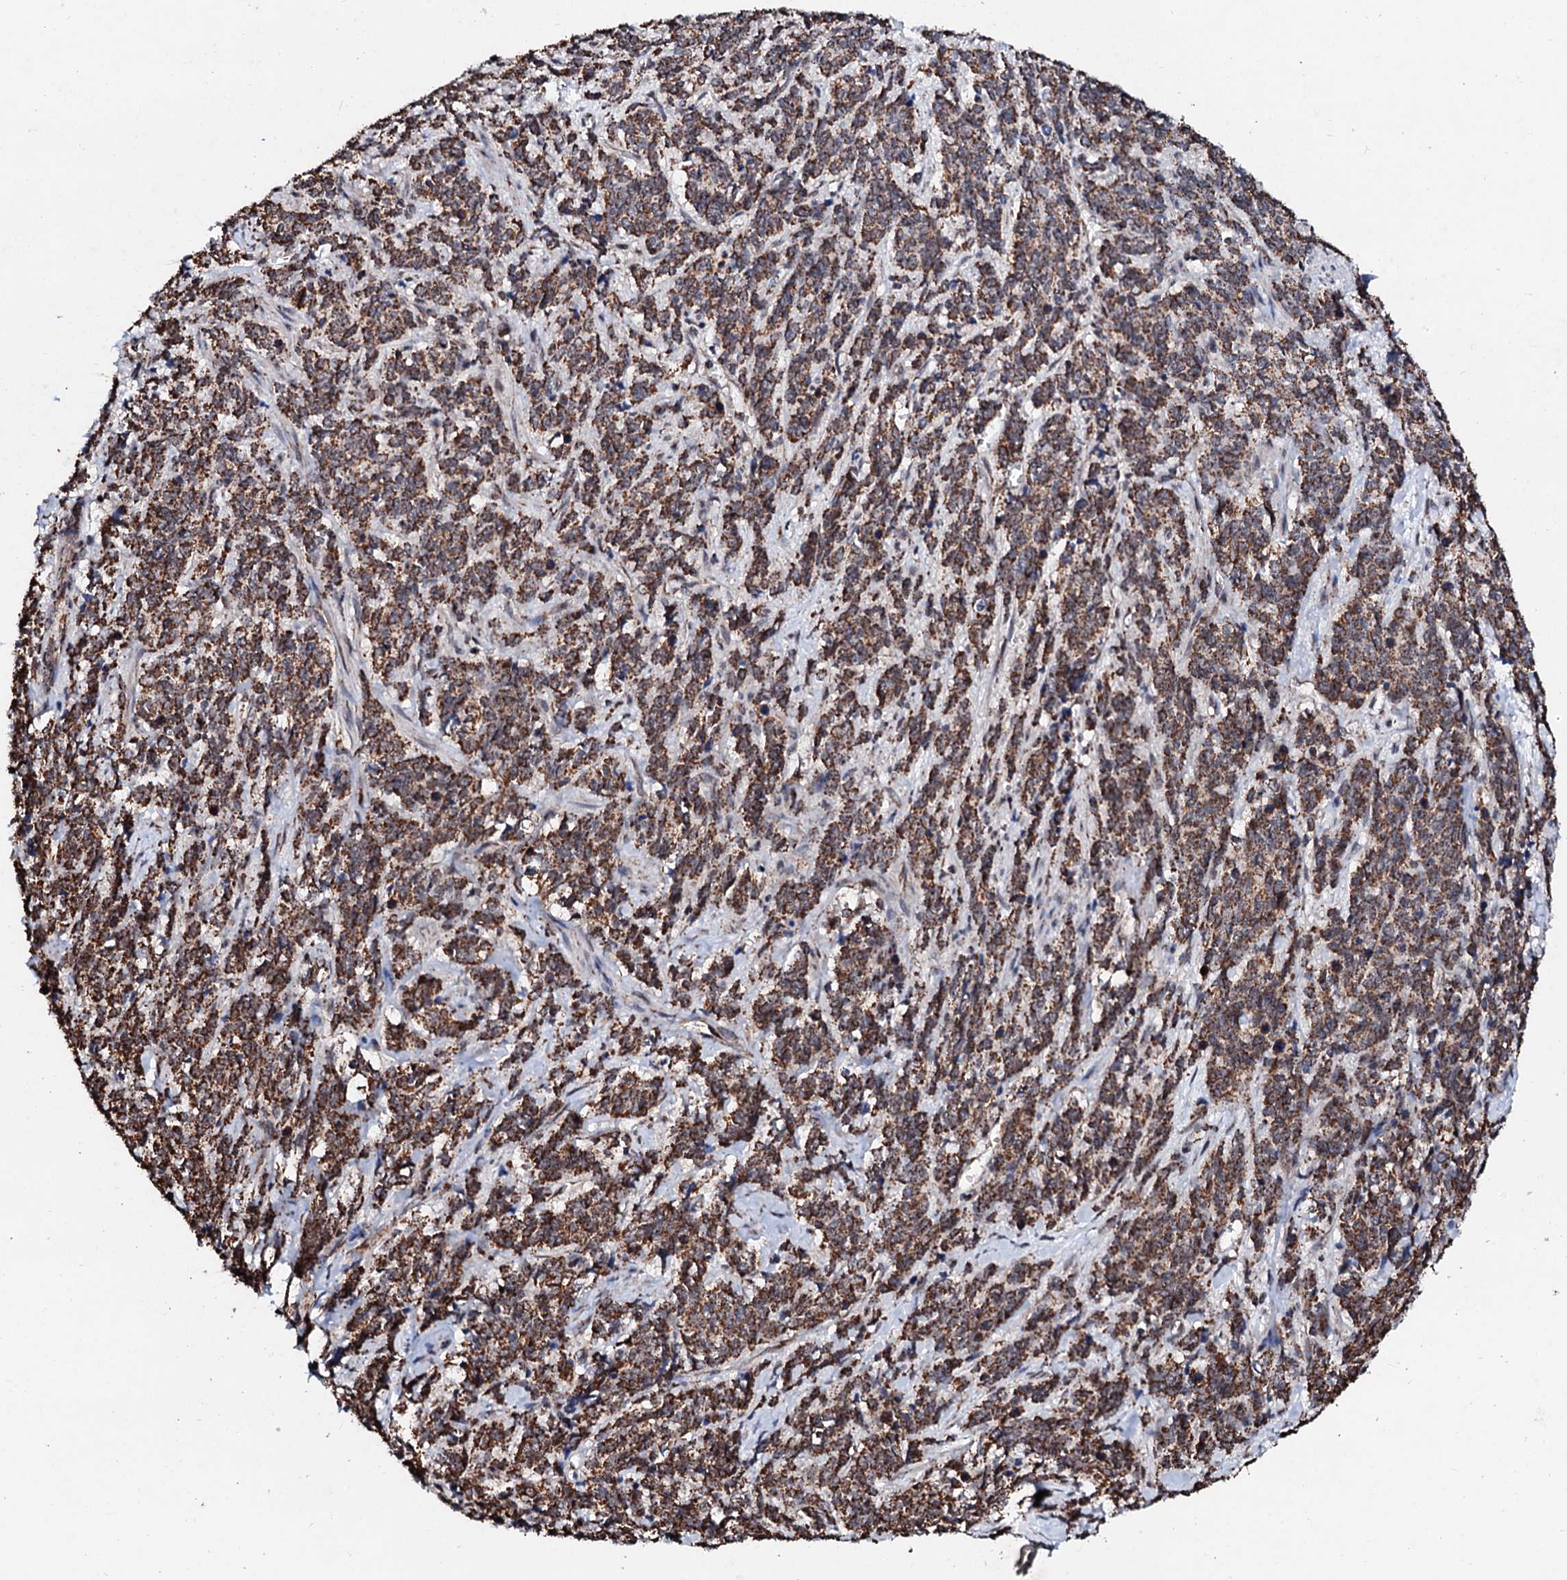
{"staining": {"intensity": "strong", "quantity": ">75%", "location": "cytoplasmic/membranous"}, "tissue": "cervical cancer", "cell_type": "Tumor cells", "image_type": "cancer", "snomed": [{"axis": "morphology", "description": "Squamous cell carcinoma, NOS"}, {"axis": "topography", "description": "Cervix"}], "caption": "This is an image of IHC staining of cervical cancer (squamous cell carcinoma), which shows strong expression in the cytoplasmic/membranous of tumor cells.", "gene": "SECISBP2L", "patient": {"sex": "female", "age": 60}}